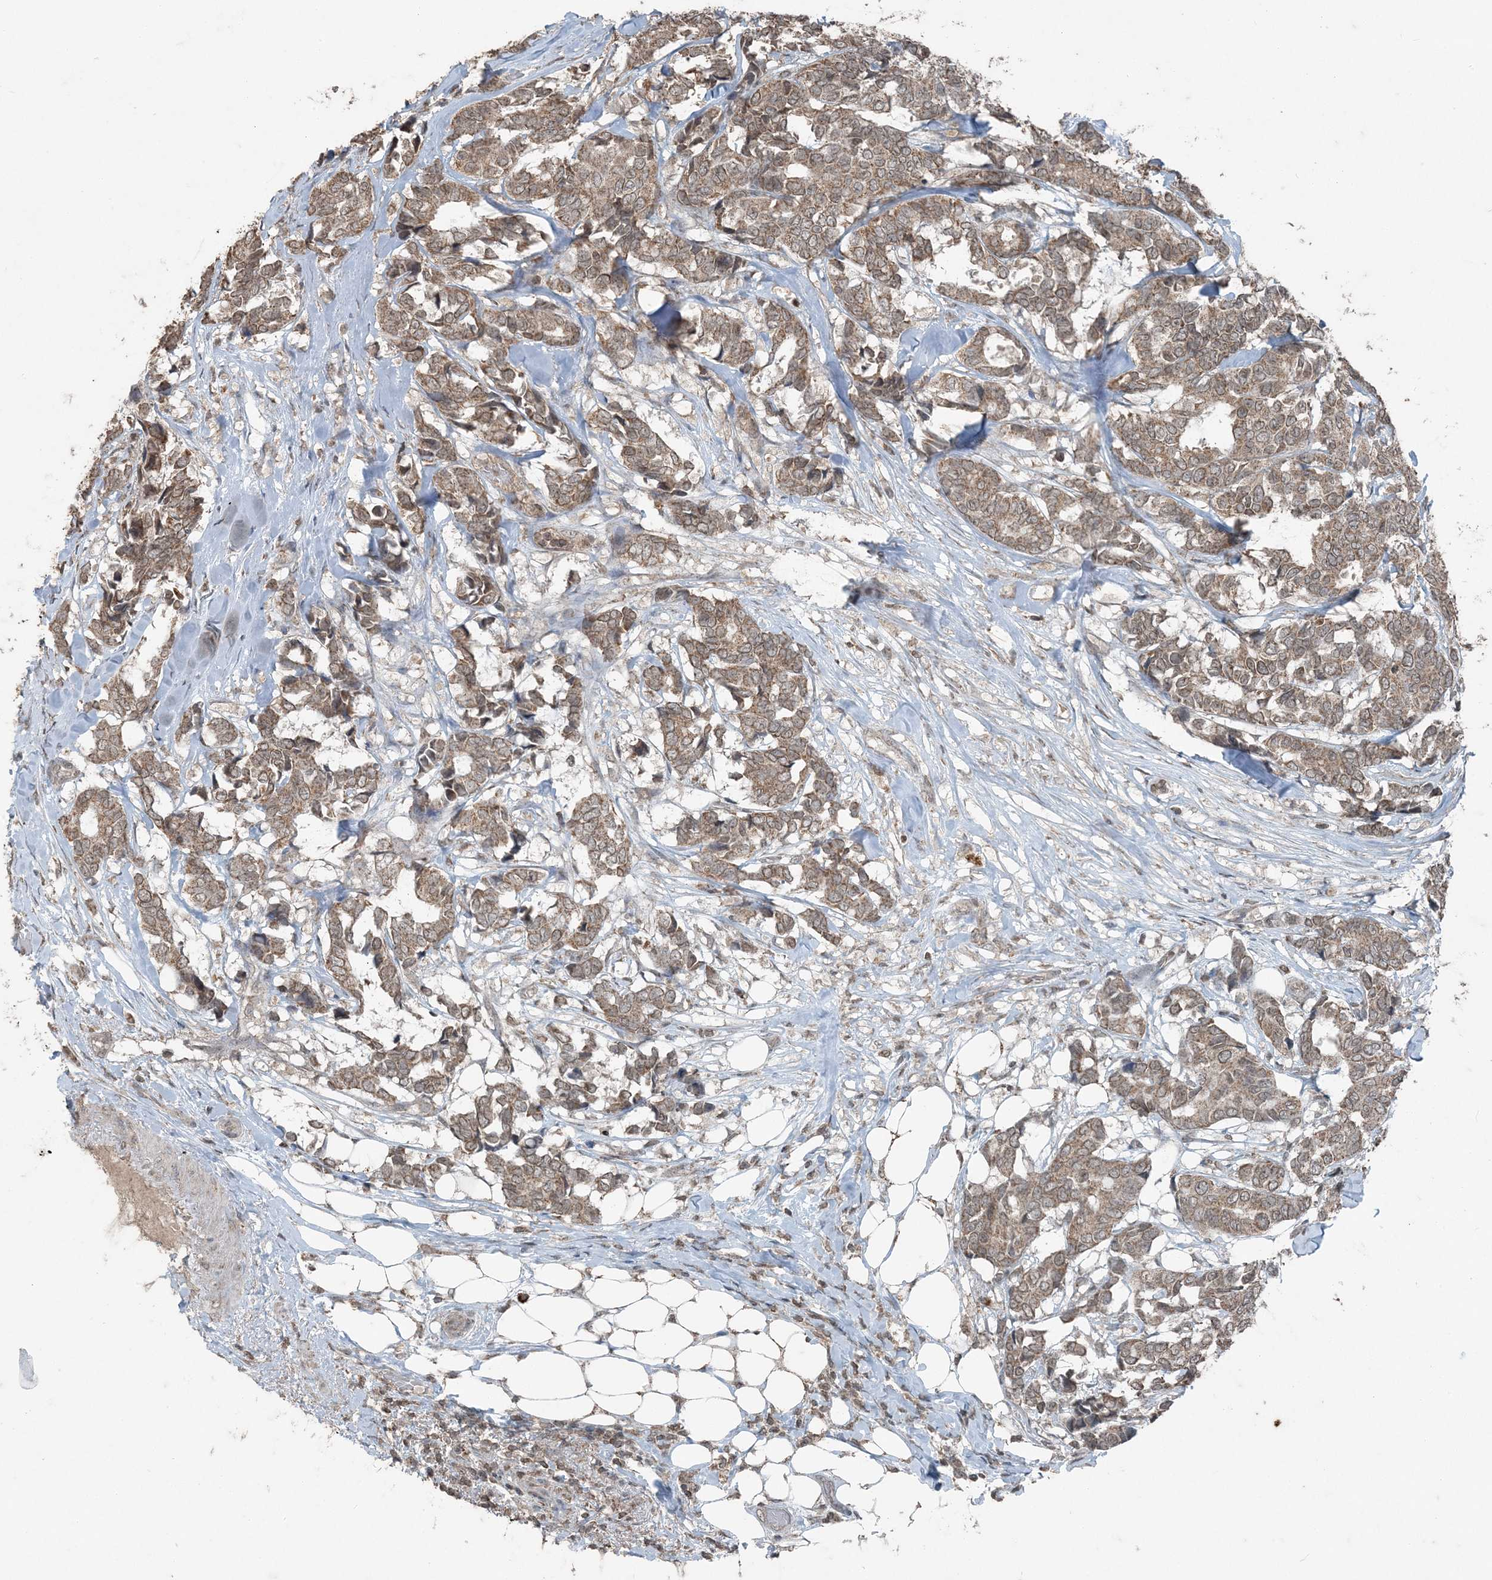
{"staining": {"intensity": "moderate", "quantity": ">75%", "location": "cytoplasmic/membranous"}, "tissue": "breast cancer", "cell_type": "Tumor cells", "image_type": "cancer", "snomed": [{"axis": "morphology", "description": "Duct carcinoma"}, {"axis": "topography", "description": "Breast"}], "caption": "The micrograph shows staining of breast cancer, revealing moderate cytoplasmic/membranous protein staining (brown color) within tumor cells.", "gene": "GNL1", "patient": {"sex": "female", "age": 87}}